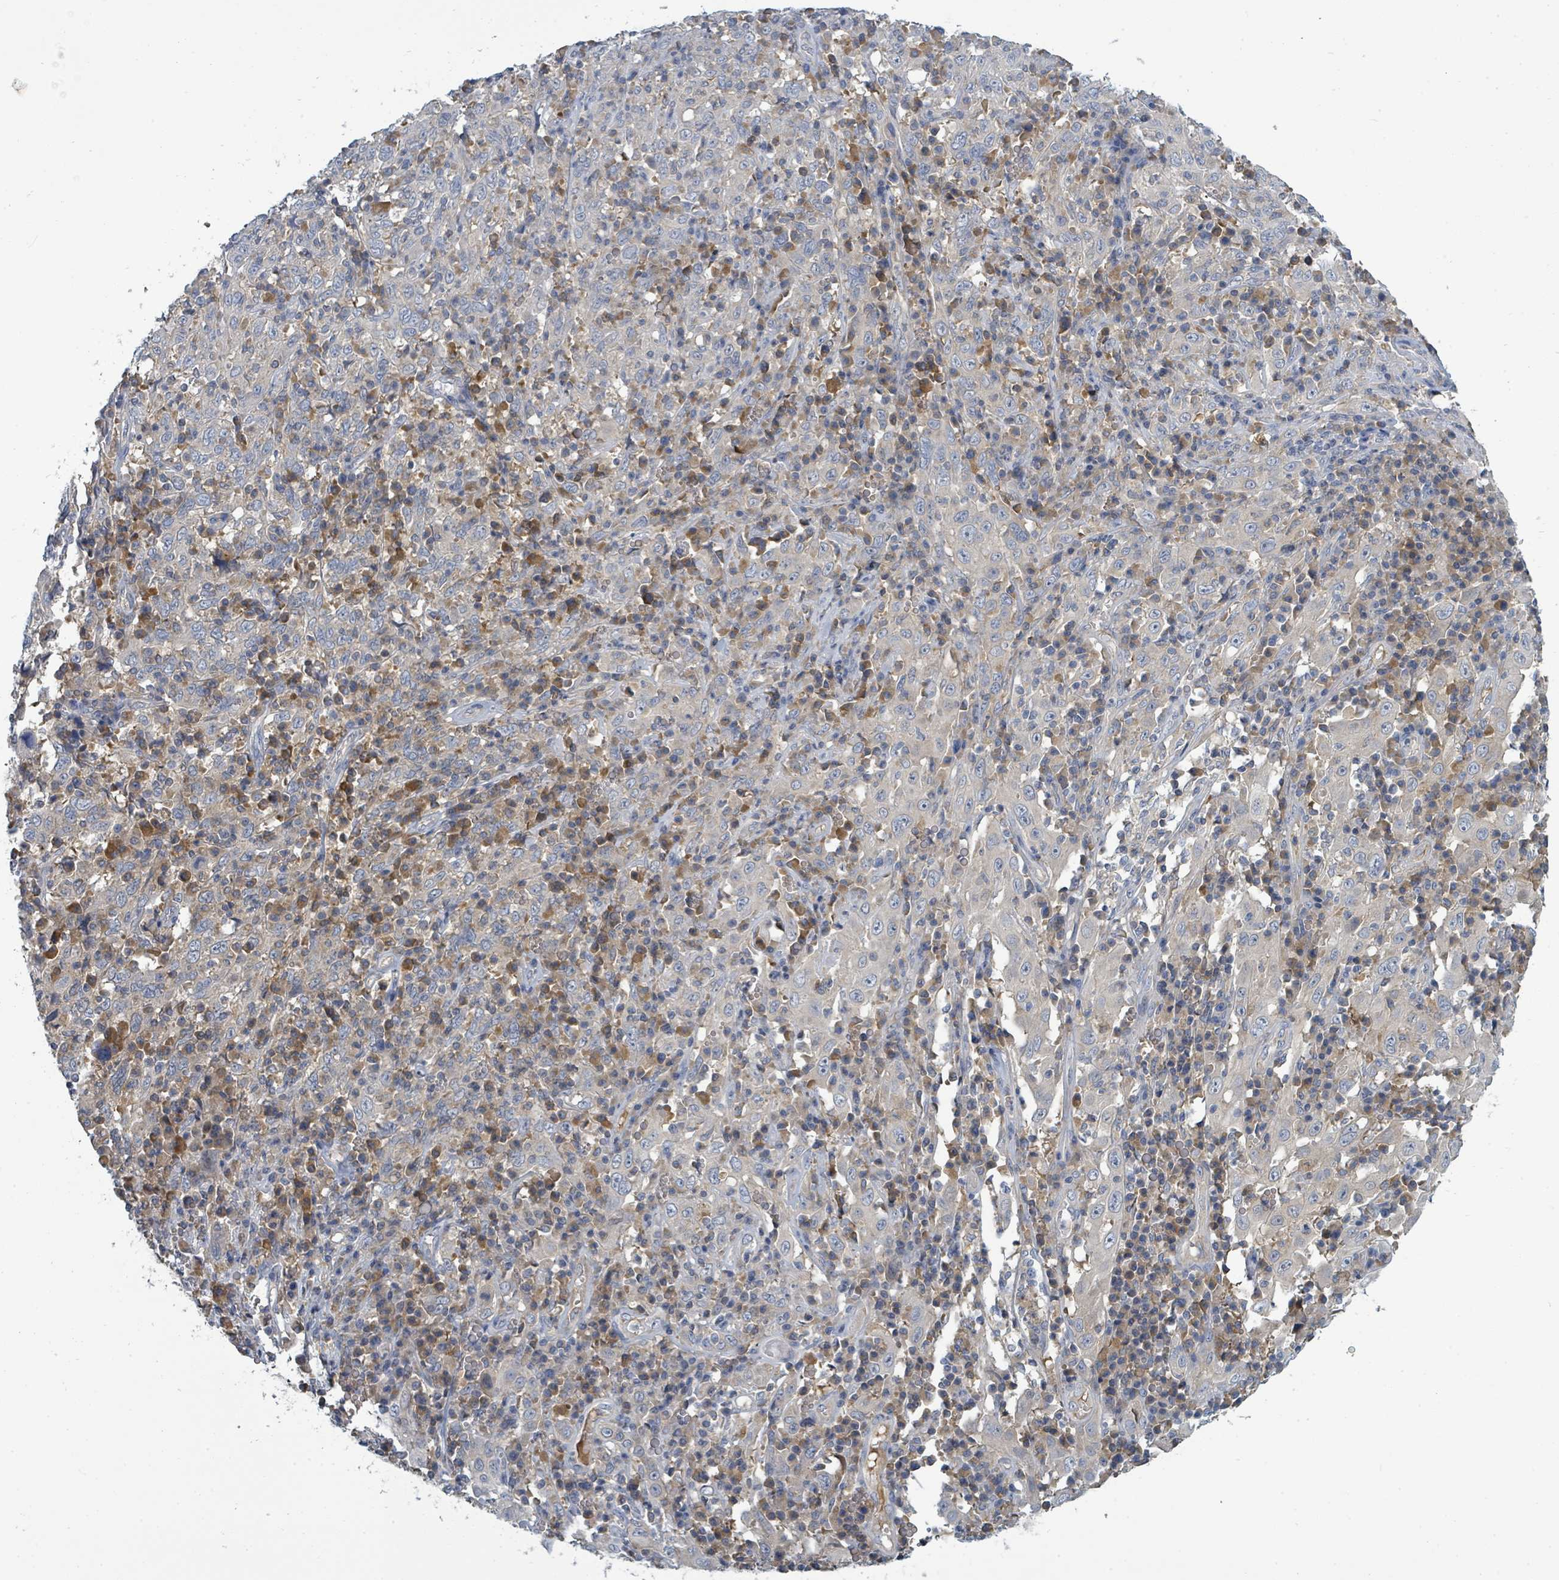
{"staining": {"intensity": "negative", "quantity": "none", "location": "none"}, "tissue": "cervical cancer", "cell_type": "Tumor cells", "image_type": "cancer", "snomed": [{"axis": "morphology", "description": "Squamous cell carcinoma, NOS"}, {"axis": "topography", "description": "Cervix"}], "caption": "Tumor cells are negative for protein expression in human cervical squamous cell carcinoma.", "gene": "SLC25A23", "patient": {"sex": "female", "age": 46}}